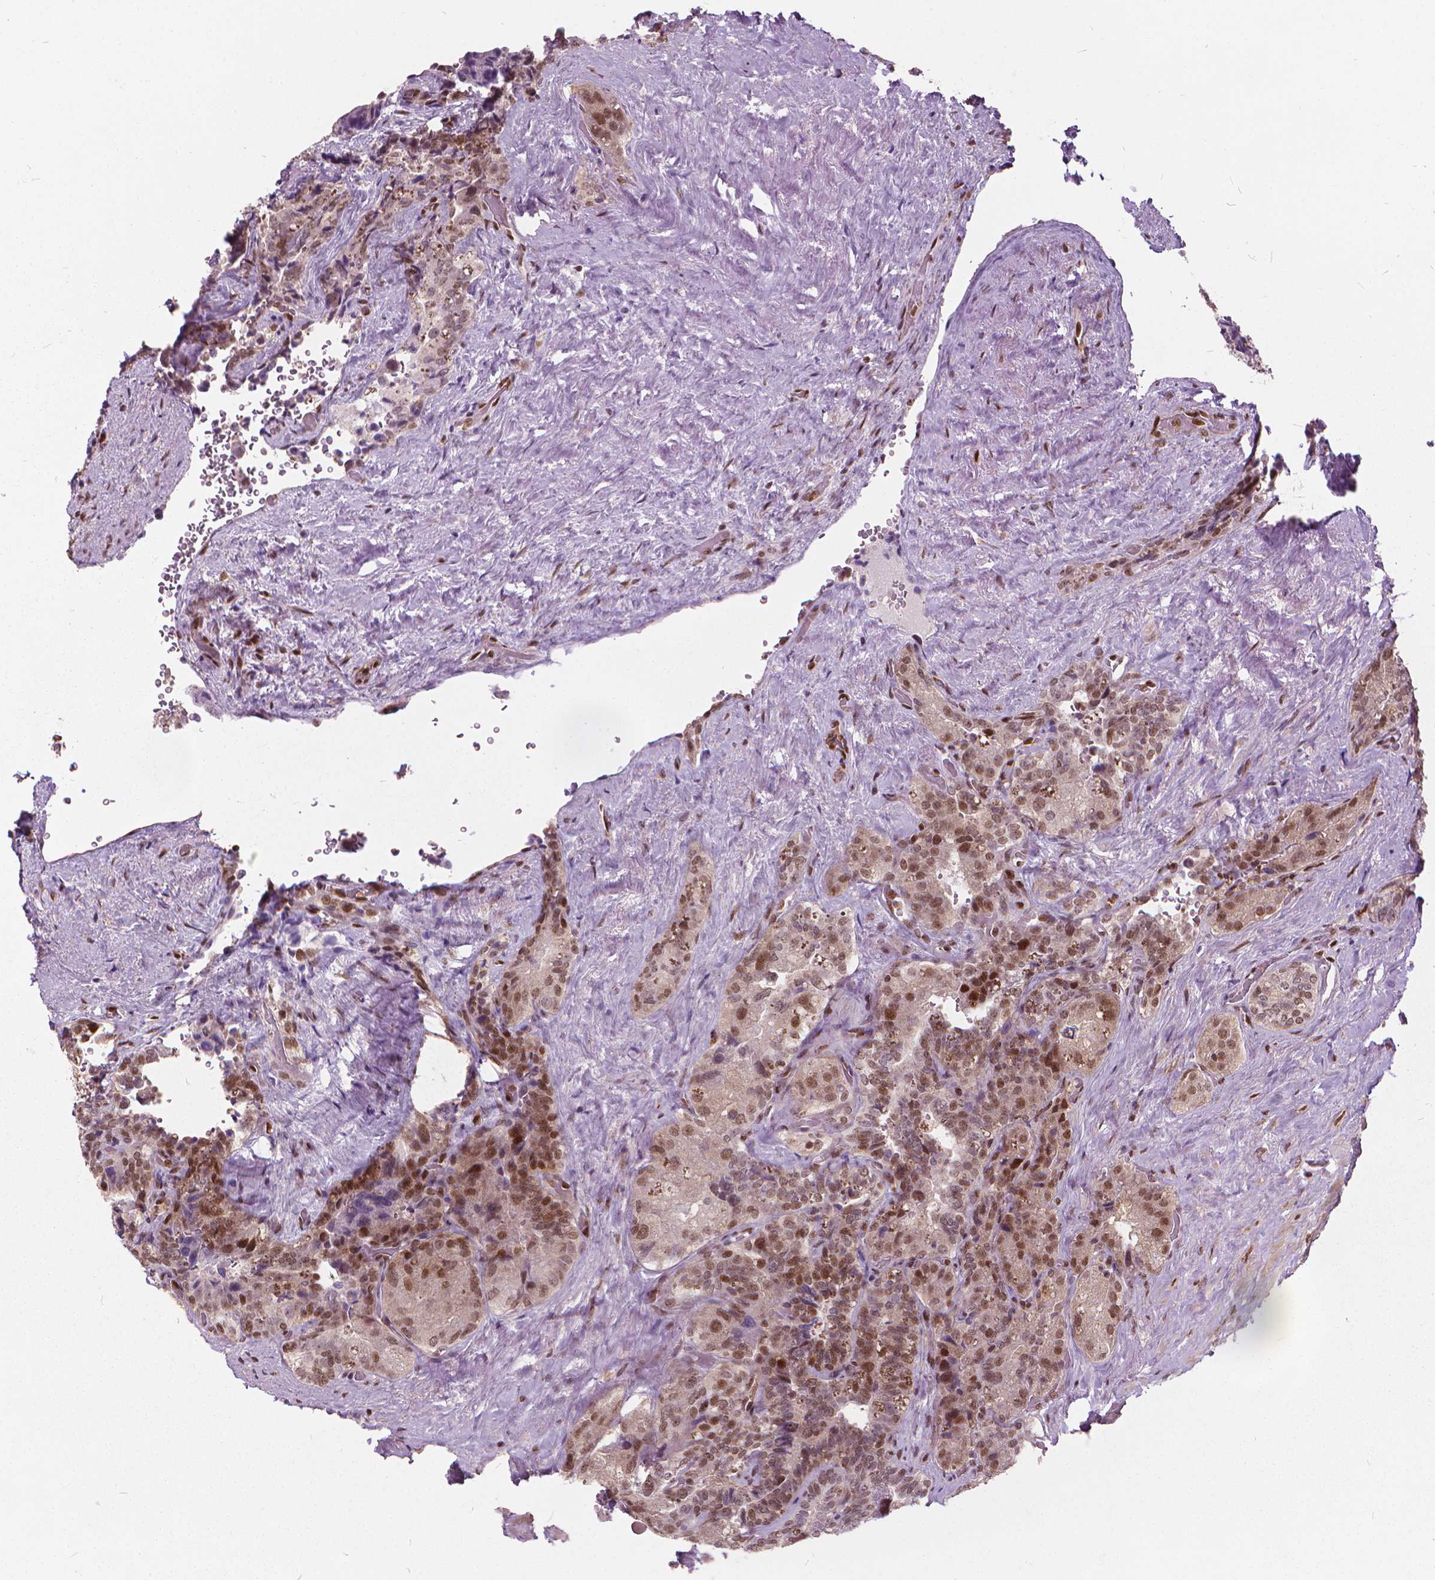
{"staining": {"intensity": "moderate", "quantity": ">75%", "location": "nuclear"}, "tissue": "seminal vesicle", "cell_type": "Glandular cells", "image_type": "normal", "snomed": [{"axis": "morphology", "description": "Normal tissue, NOS"}, {"axis": "topography", "description": "Seminal veicle"}], "caption": "Immunohistochemistry of benign seminal vesicle demonstrates medium levels of moderate nuclear staining in approximately >75% of glandular cells. (brown staining indicates protein expression, while blue staining denotes nuclei).", "gene": "STAT5B", "patient": {"sex": "male", "age": 69}}